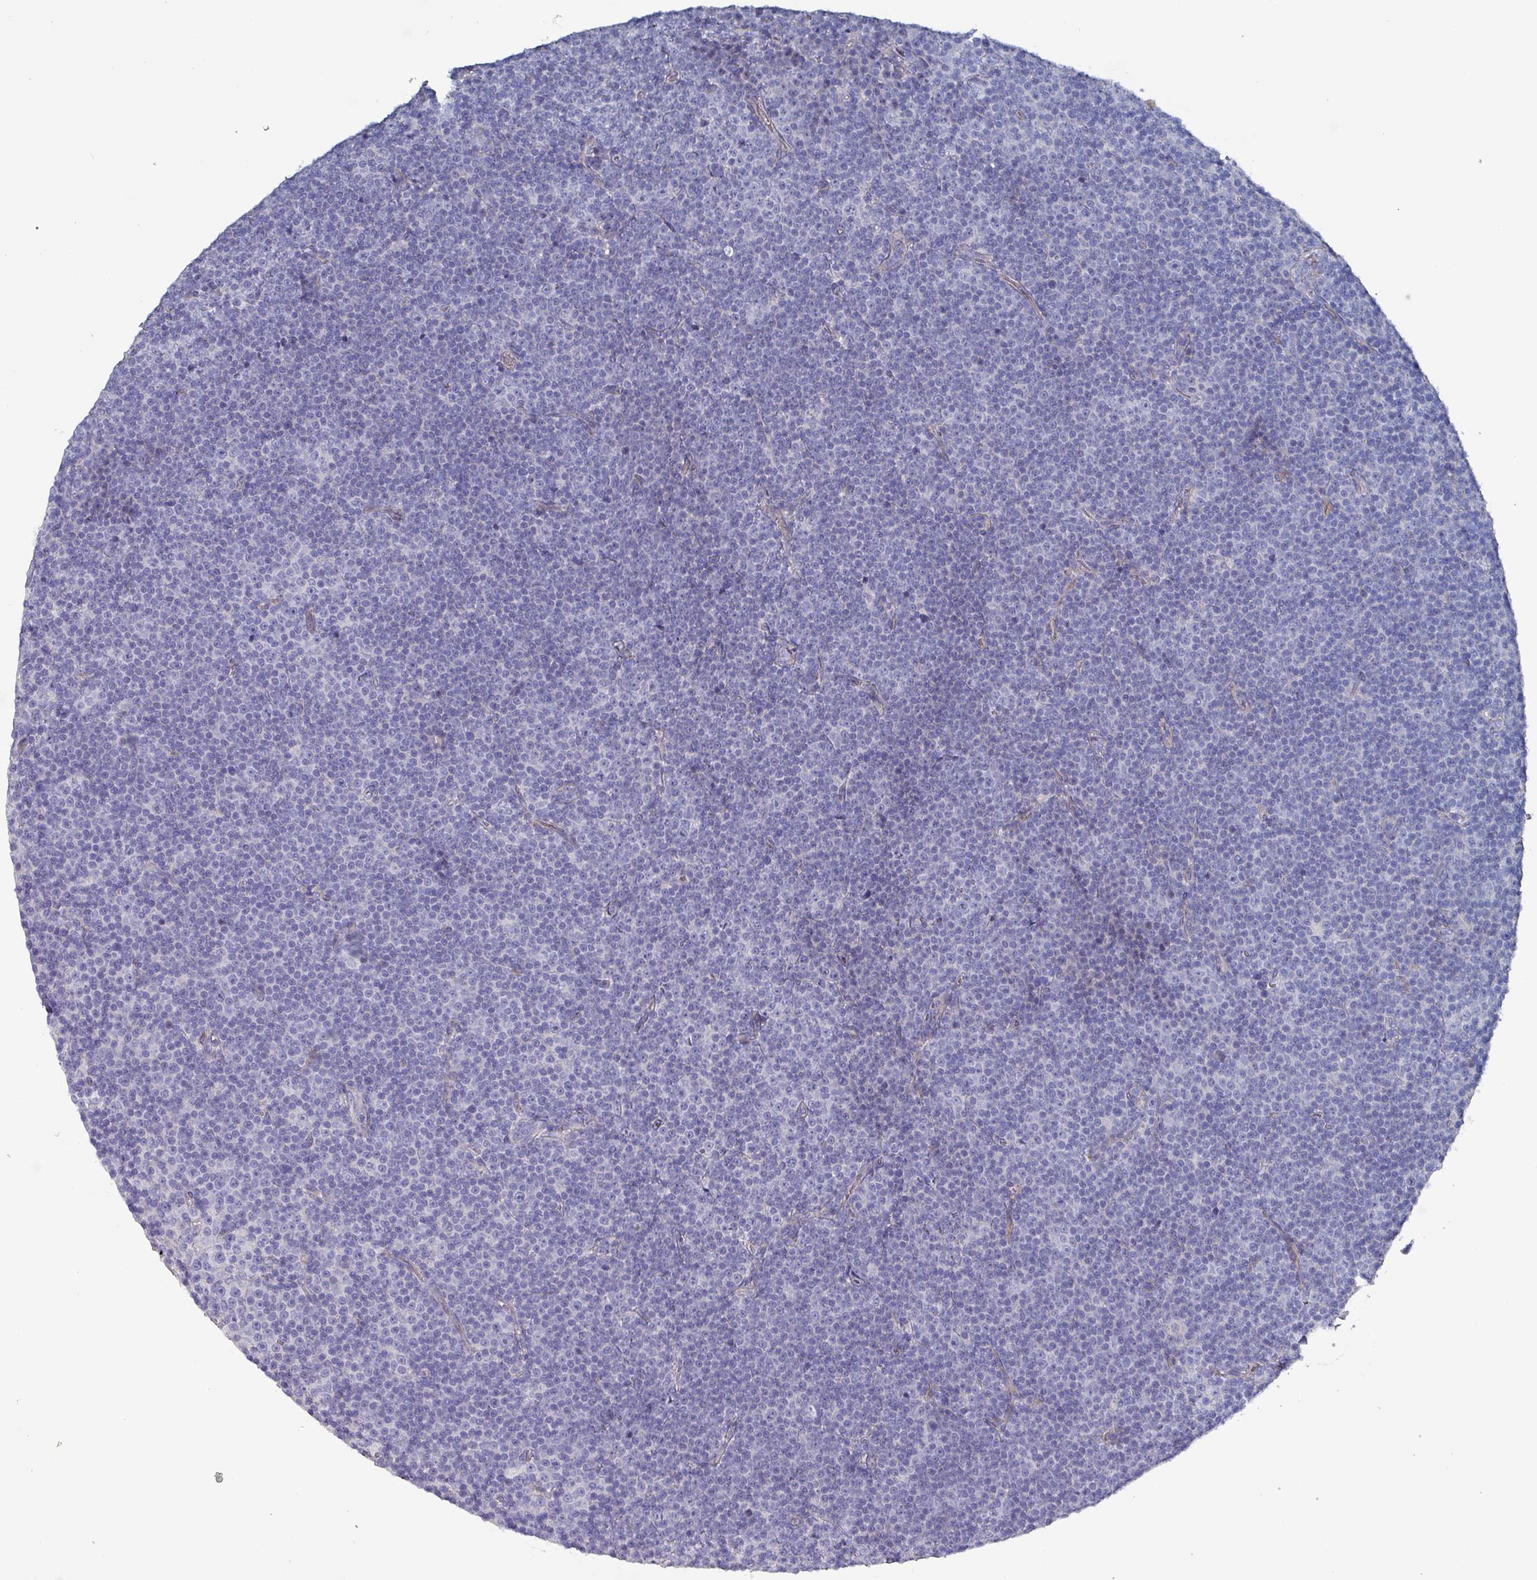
{"staining": {"intensity": "negative", "quantity": "none", "location": "none"}, "tissue": "lymphoma", "cell_type": "Tumor cells", "image_type": "cancer", "snomed": [{"axis": "morphology", "description": "Malignant lymphoma, non-Hodgkin's type, Low grade"}, {"axis": "topography", "description": "Lymph node"}], "caption": "IHC of lymphoma displays no expression in tumor cells.", "gene": "DRD5", "patient": {"sex": "female", "age": 67}}